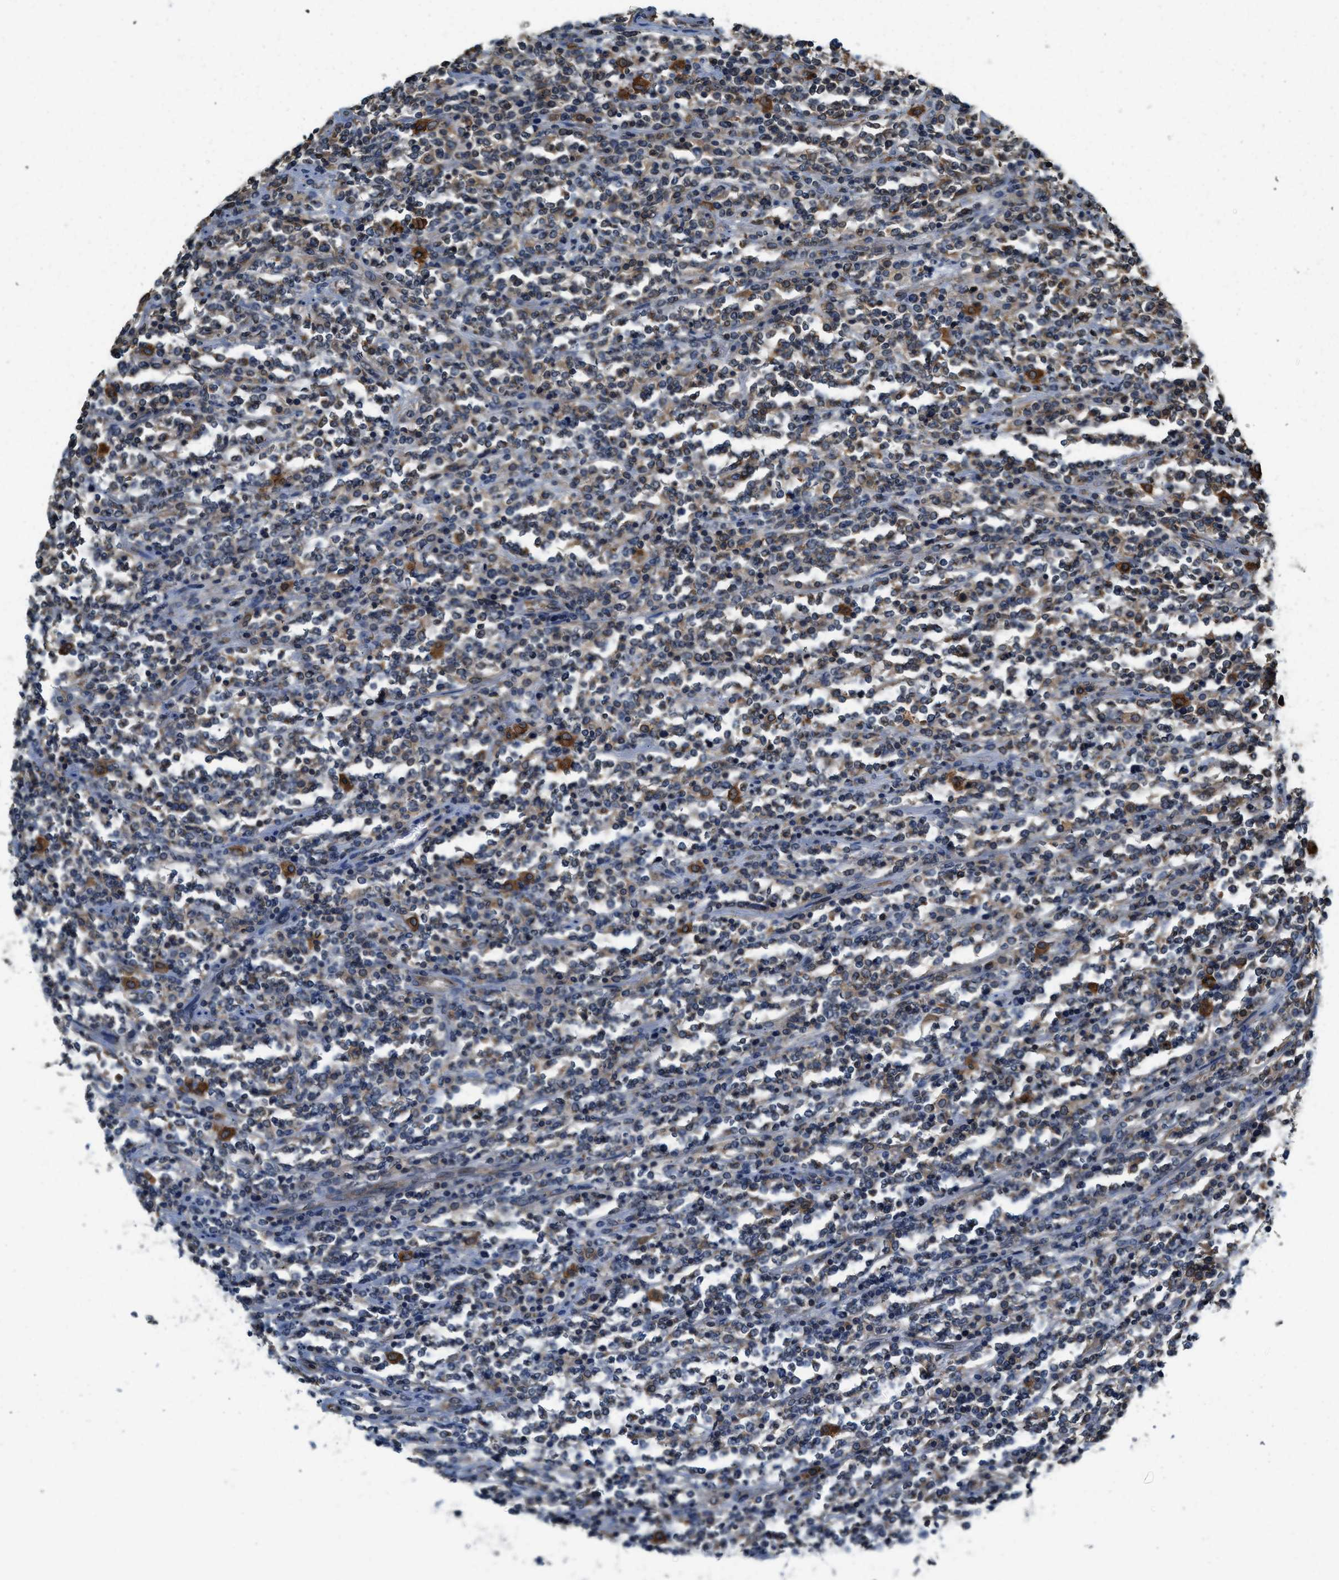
{"staining": {"intensity": "weak", "quantity": "<25%", "location": "cytoplasmic/membranous"}, "tissue": "lymphoma", "cell_type": "Tumor cells", "image_type": "cancer", "snomed": [{"axis": "morphology", "description": "Malignant lymphoma, non-Hodgkin's type, High grade"}, {"axis": "topography", "description": "Soft tissue"}], "caption": "This is an immunohistochemistry micrograph of human malignant lymphoma, non-Hodgkin's type (high-grade). There is no expression in tumor cells.", "gene": "BCAP31", "patient": {"sex": "male", "age": 18}}